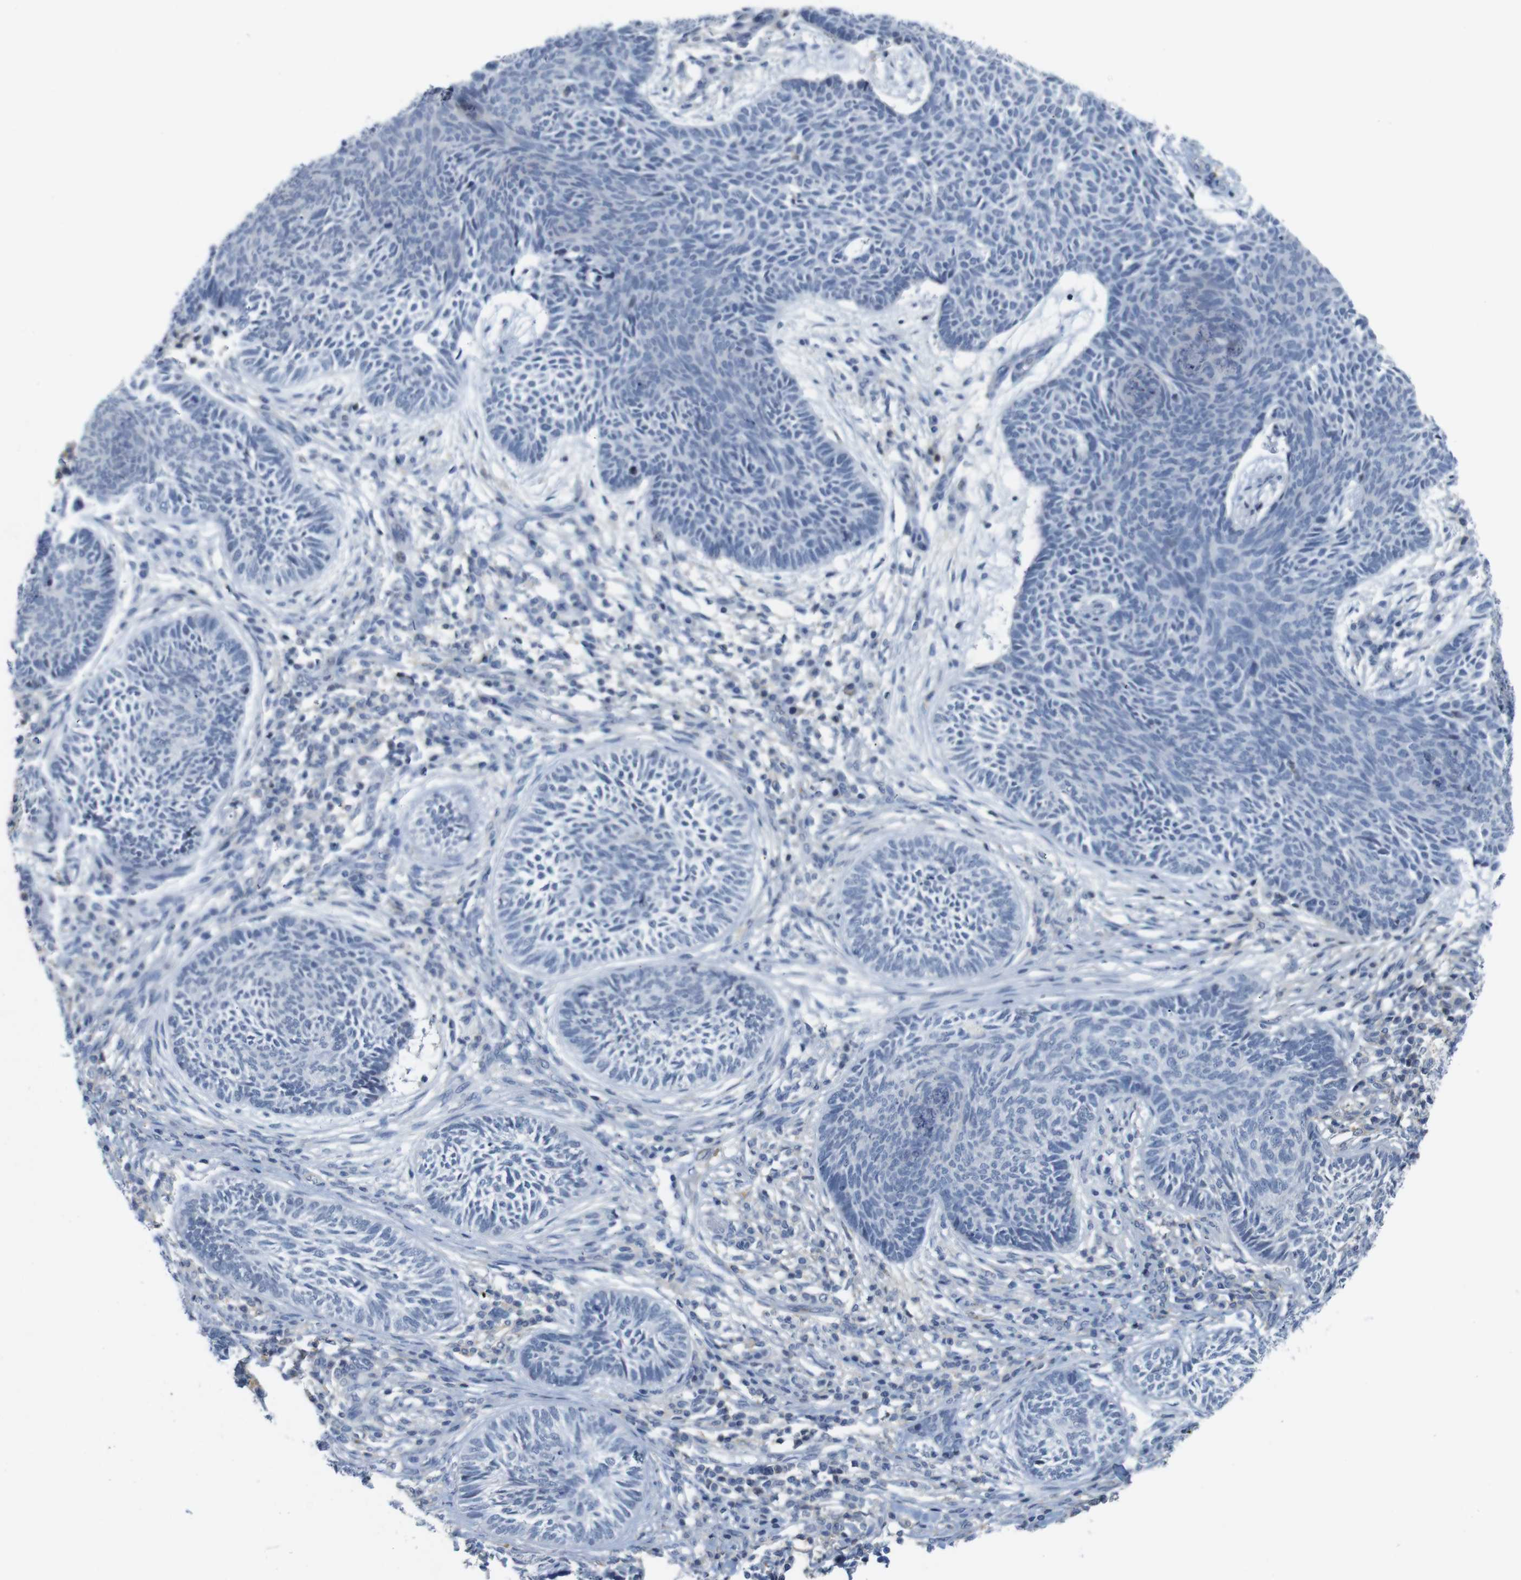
{"staining": {"intensity": "negative", "quantity": "none", "location": "none"}, "tissue": "skin cancer", "cell_type": "Tumor cells", "image_type": "cancer", "snomed": [{"axis": "morphology", "description": "Papilloma, NOS"}, {"axis": "morphology", "description": "Basal cell carcinoma"}, {"axis": "topography", "description": "Skin"}], "caption": "Tumor cells are negative for brown protein staining in skin cancer. Brightfield microscopy of immunohistochemistry (IHC) stained with DAB (brown) and hematoxylin (blue), captured at high magnification.", "gene": "OTOF", "patient": {"sex": "male", "age": 87}}